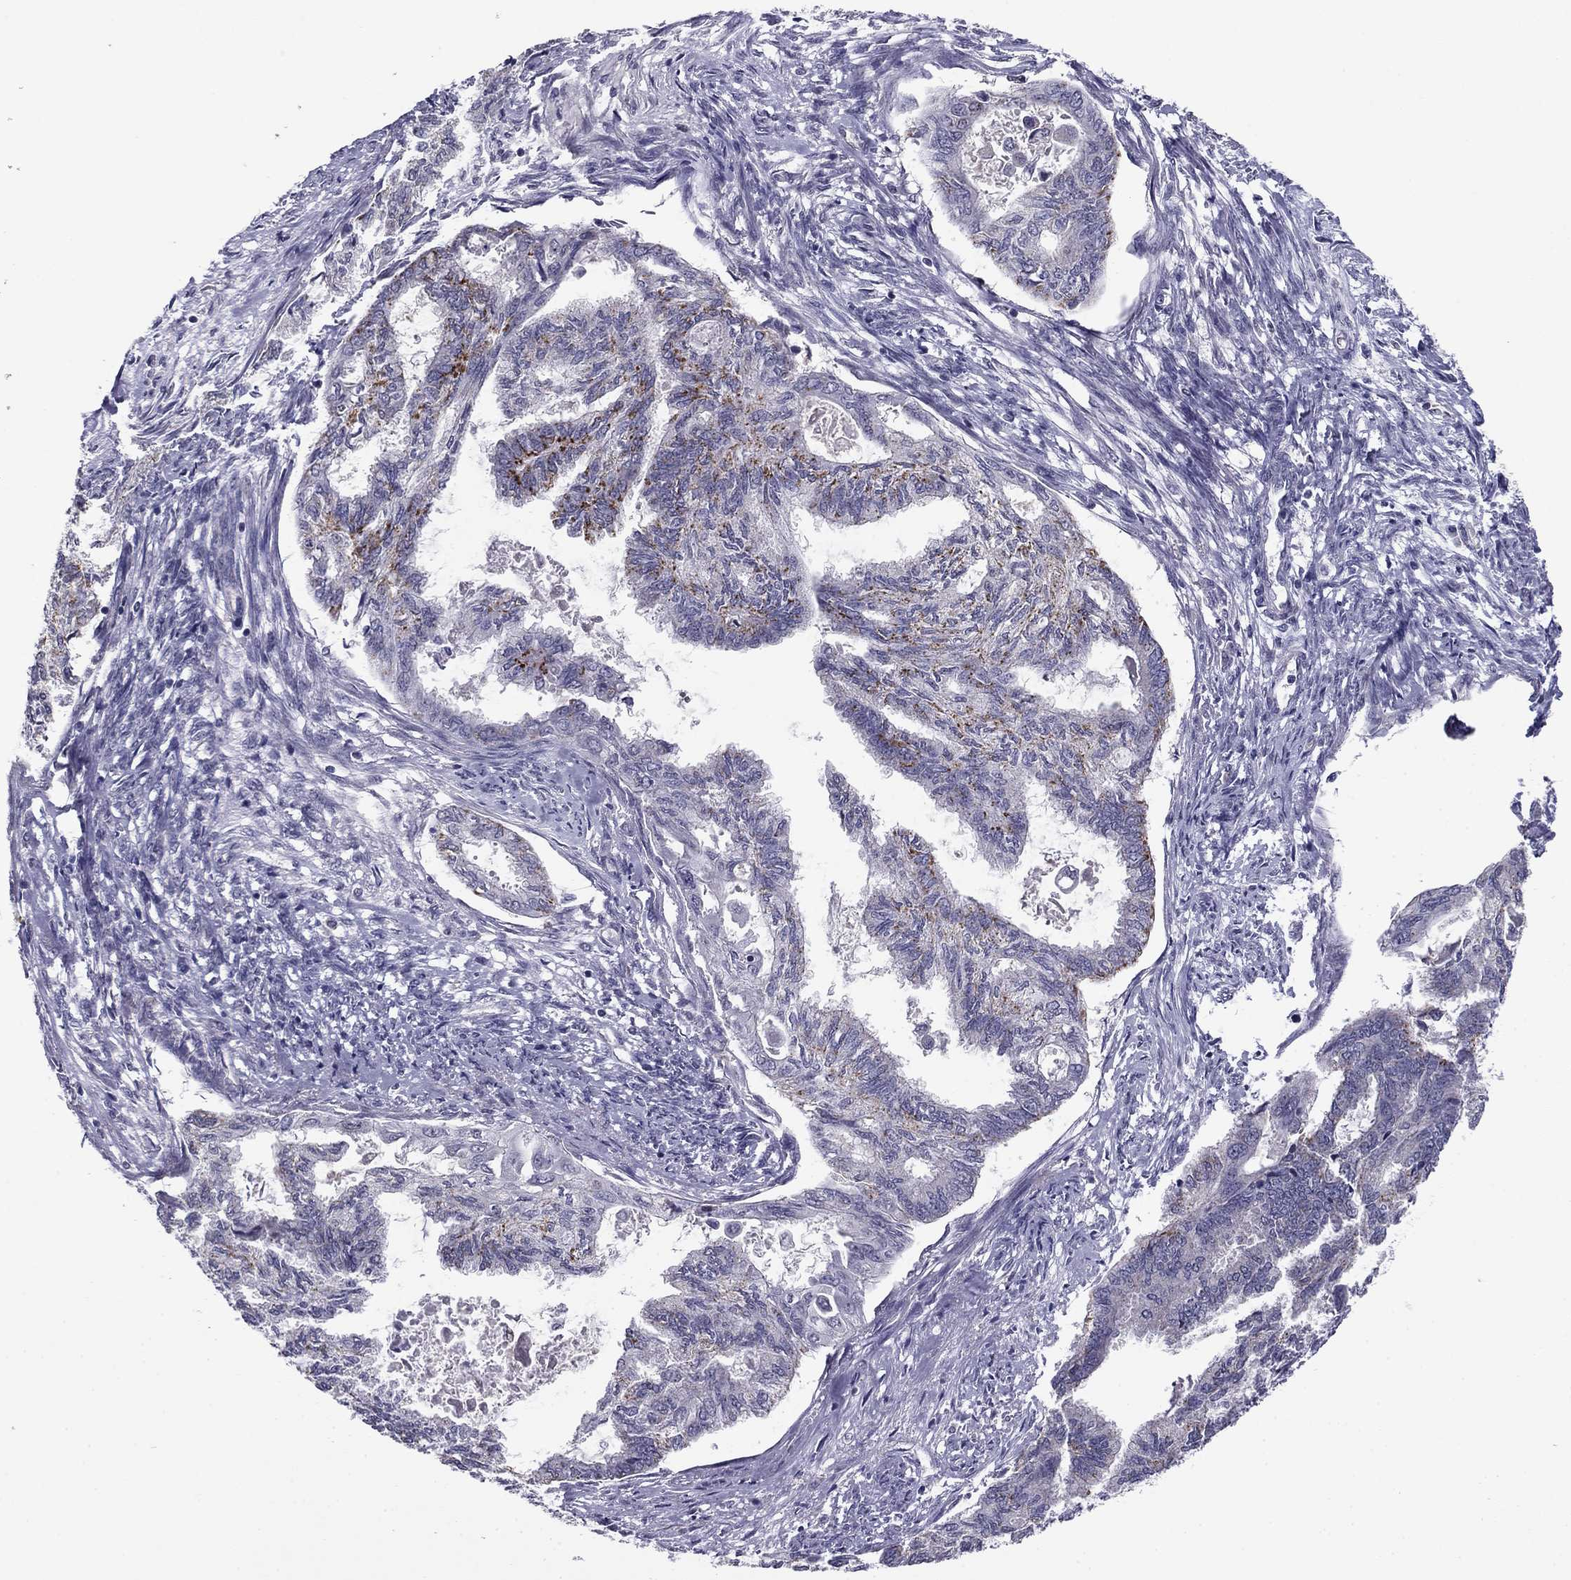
{"staining": {"intensity": "negative", "quantity": "none", "location": "none"}, "tissue": "endometrial cancer", "cell_type": "Tumor cells", "image_type": "cancer", "snomed": [{"axis": "morphology", "description": "Adenocarcinoma, NOS"}, {"axis": "topography", "description": "Endometrium"}], "caption": "Immunohistochemistry (IHC) histopathology image of human adenocarcinoma (endometrial) stained for a protein (brown), which shows no positivity in tumor cells.", "gene": "HCN1", "patient": {"sex": "female", "age": 86}}